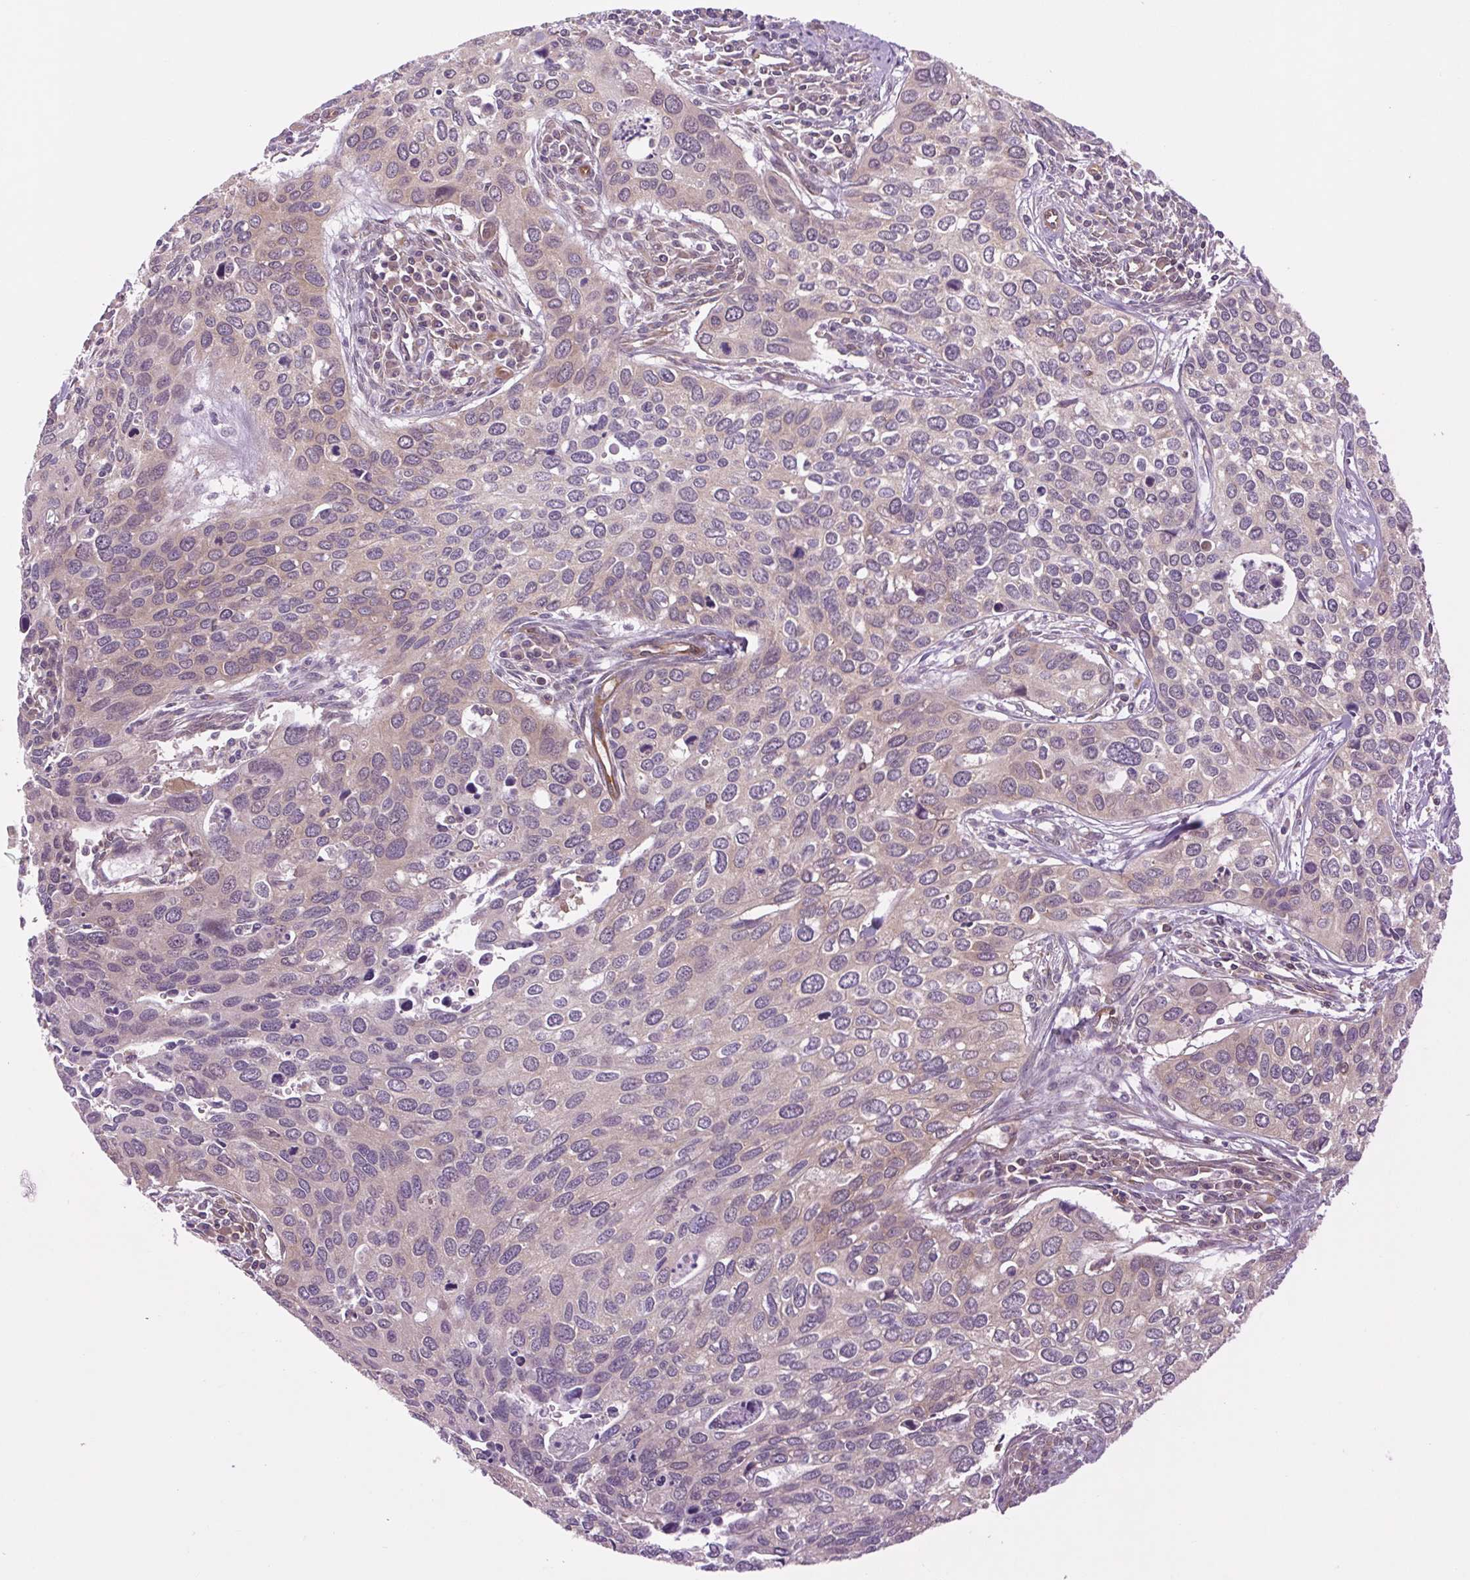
{"staining": {"intensity": "weak", "quantity": "25%-75%", "location": "cytoplasmic/membranous"}, "tissue": "cervical cancer", "cell_type": "Tumor cells", "image_type": "cancer", "snomed": [{"axis": "morphology", "description": "Squamous cell carcinoma, NOS"}, {"axis": "topography", "description": "Cervix"}], "caption": "Protein expression analysis of human squamous cell carcinoma (cervical) reveals weak cytoplasmic/membranous positivity in about 25%-75% of tumor cells.", "gene": "PLCG1", "patient": {"sex": "female", "age": 55}}